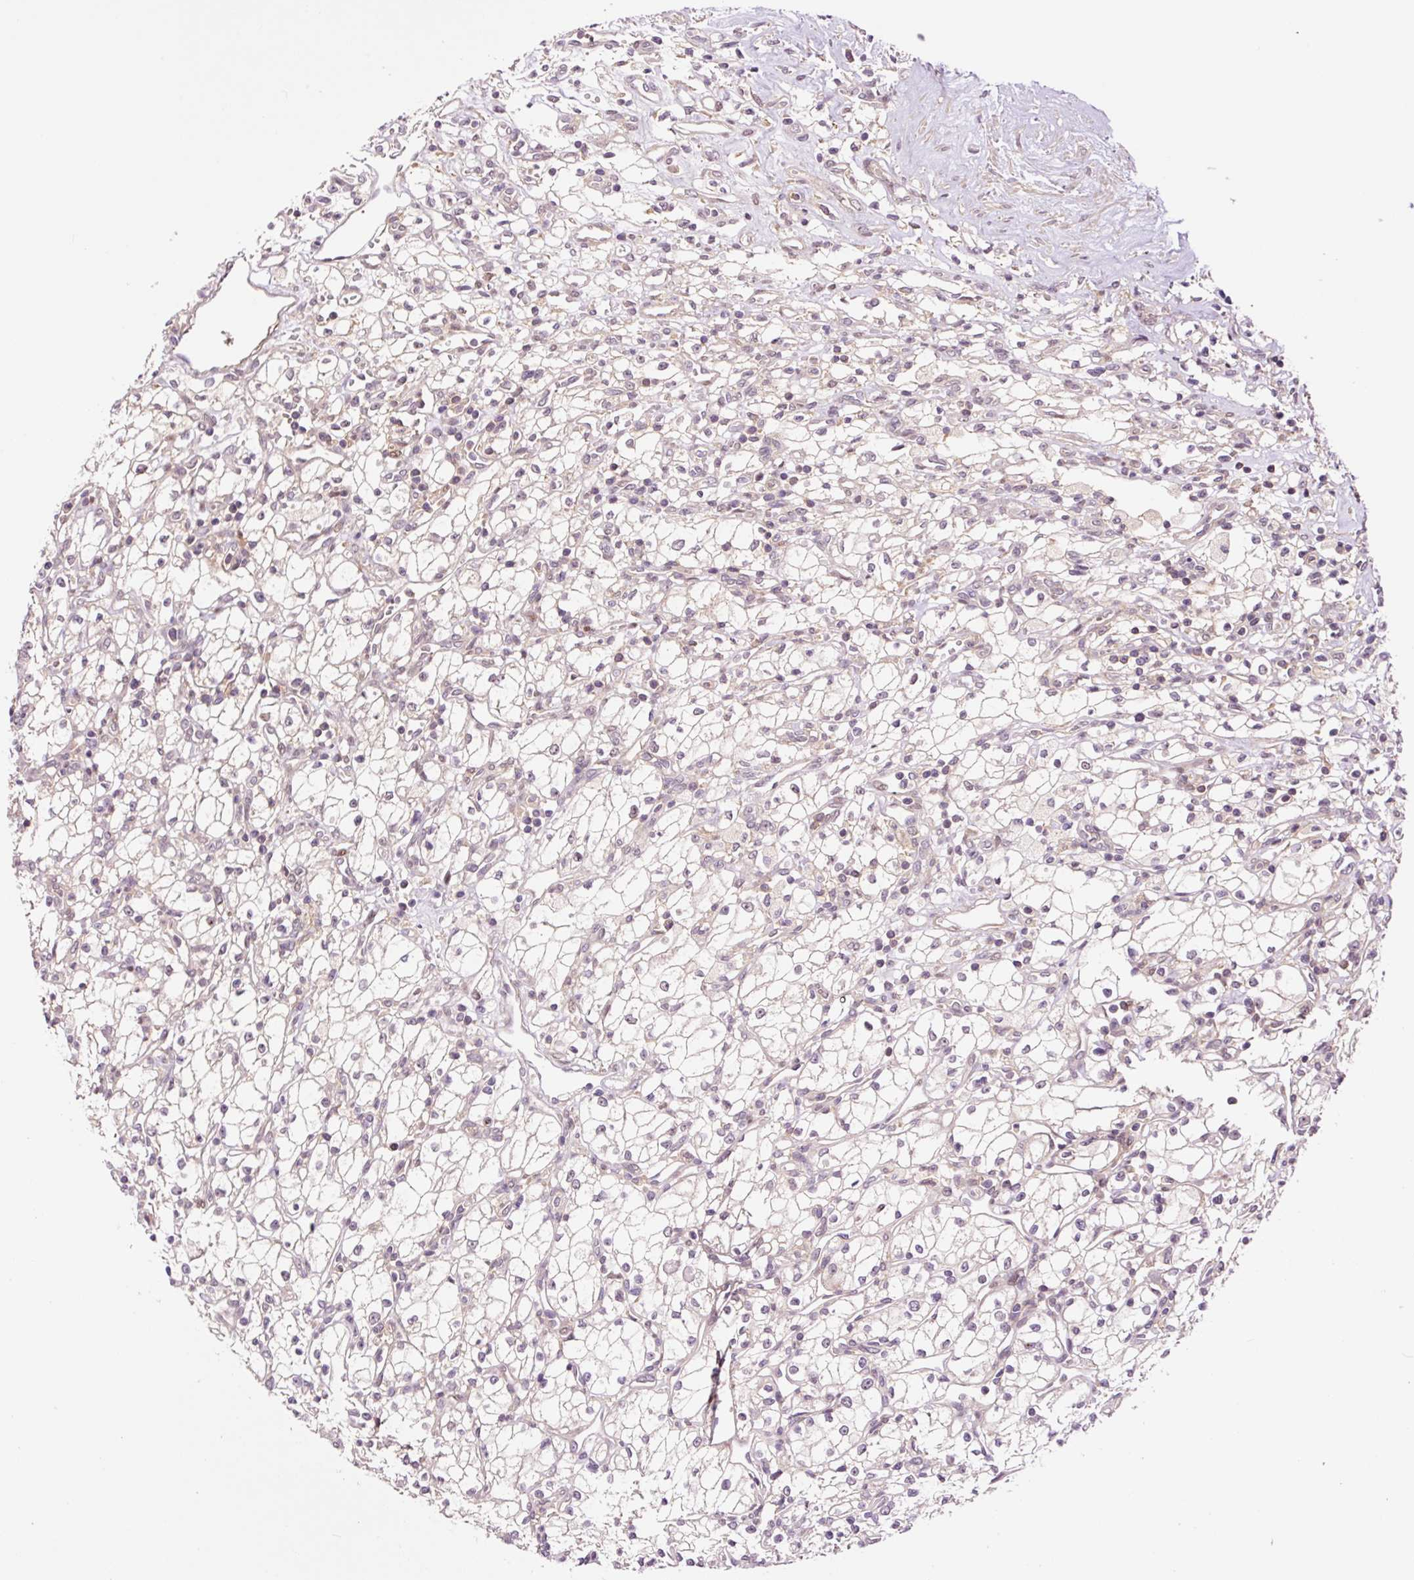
{"staining": {"intensity": "negative", "quantity": "none", "location": "none"}, "tissue": "renal cancer", "cell_type": "Tumor cells", "image_type": "cancer", "snomed": [{"axis": "morphology", "description": "Adenocarcinoma, NOS"}, {"axis": "topography", "description": "Kidney"}], "caption": "This is a image of immunohistochemistry staining of renal cancer (adenocarcinoma), which shows no expression in tumor cells.", "gene": "DPPA4", "patient": {"sex": "male", "age": 59}}